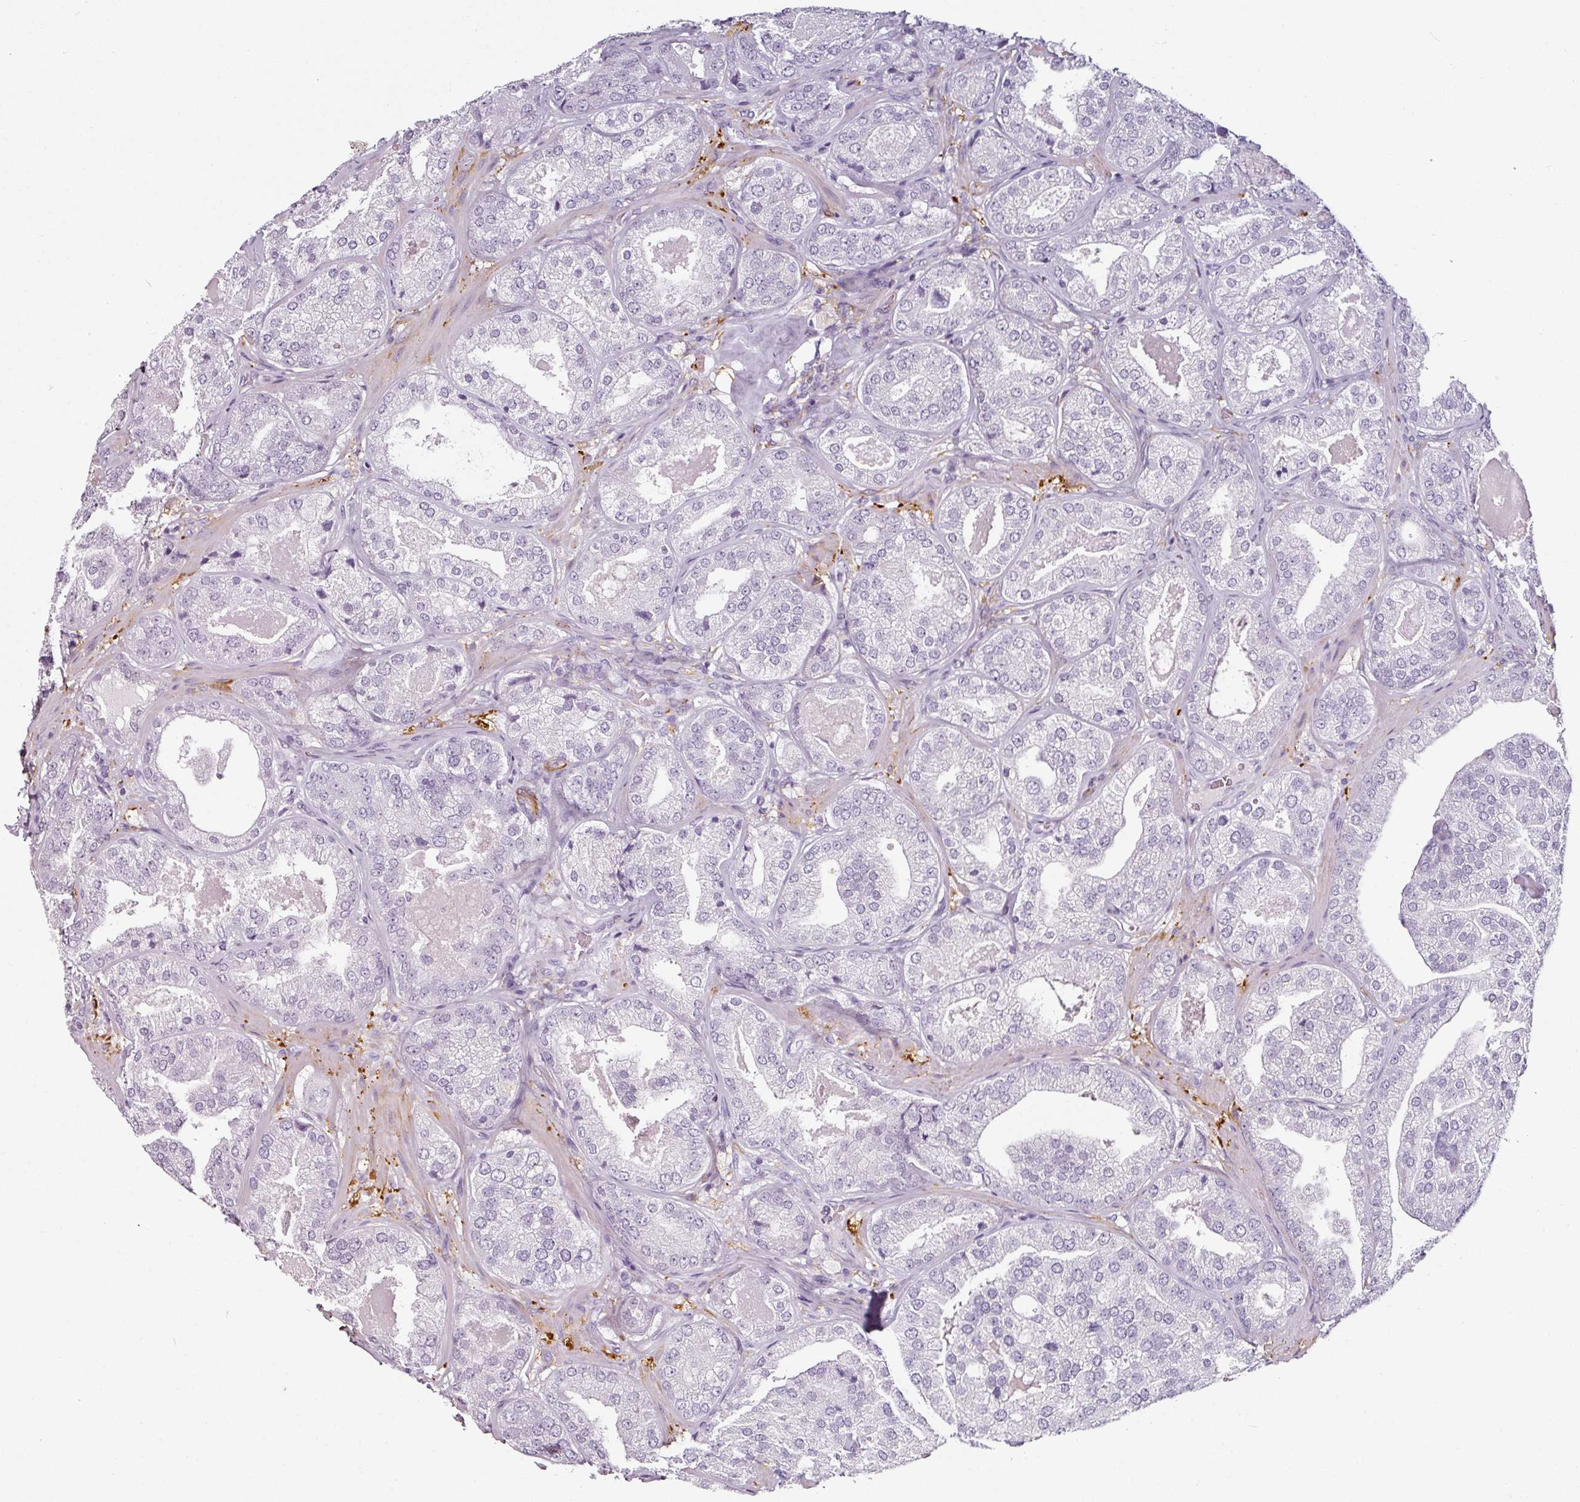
{"staining": {"intensity": "negative", "quantity": "none", "location": "none"}, "tissue": "prostate cancer", "cell_type": "Tumor cells", "image_type": "cancer", "snomed": [{"axis": "morphology", "description": "Adenocarcinoma, High grade"}, {"axis": "topography", "description": "Prostate"}], "caption": "A photomicrograph of prostate cancer (adenocarcinoma (high-grade)) stained for a protein exhibits no brown staining in tumor cells.", "gene": "CAP2", "patient": {"sex": "male", "age": 63}}